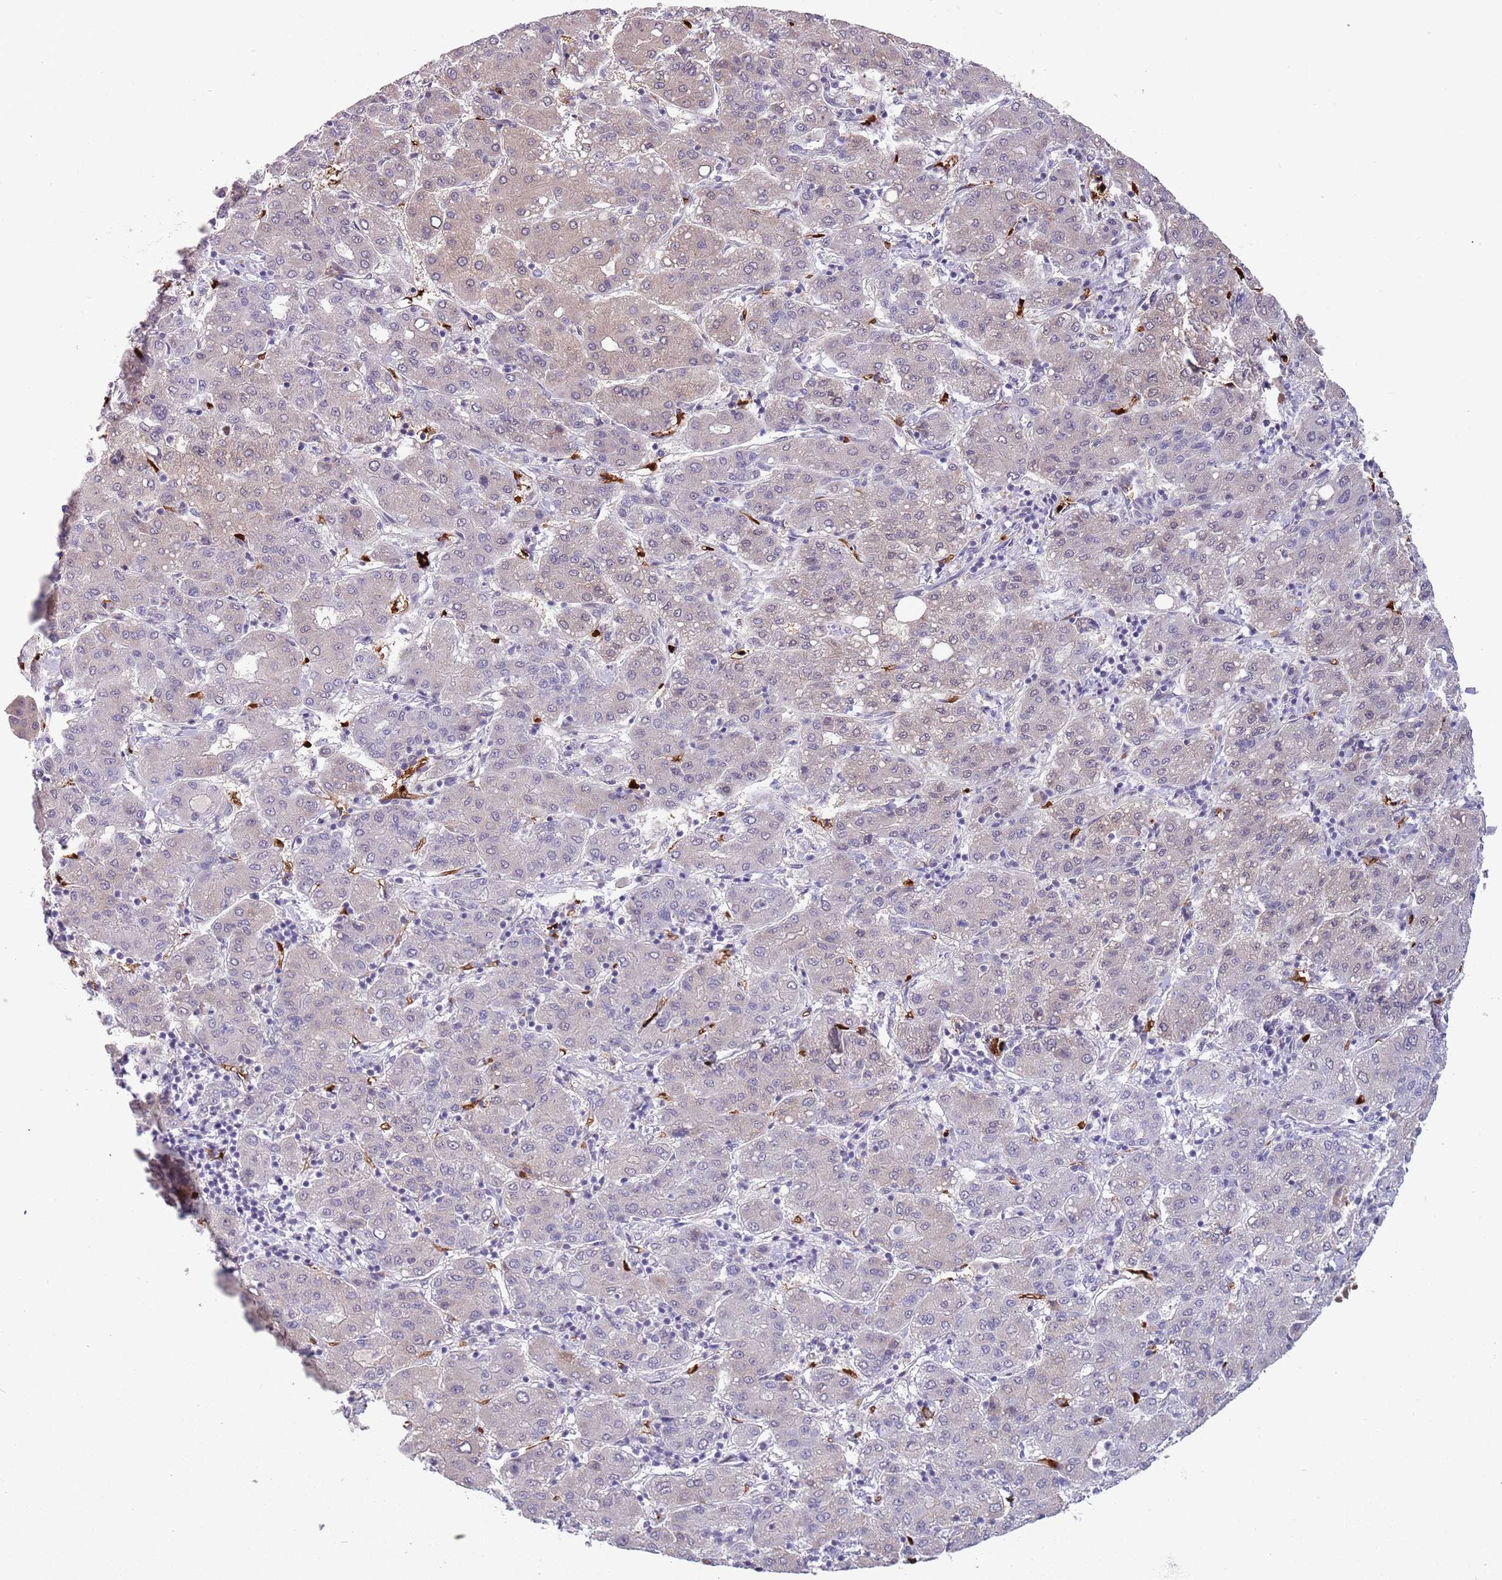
{"staining": {"intensity": "weak", "quantity": "25%-75%", "location": "cytoplasmic/membranous"}, "tissue": "liver cancer", "cell_type": "Tumor cells", "image_type": "cancer", "snomed": [{"axis": "morphology", "description": "Carcinoma, Hepatocellular, NOS"}, {"axis": "topography", "description": "Liver"}], "caption": "Liver hepatocellular carcinoma tissue demonstrates weak cytoplasmic/membranous expression in about 25%-75% of tumor cells", "gene": "LYPD6B", "patient": {"sex": "male", "age": 65}}